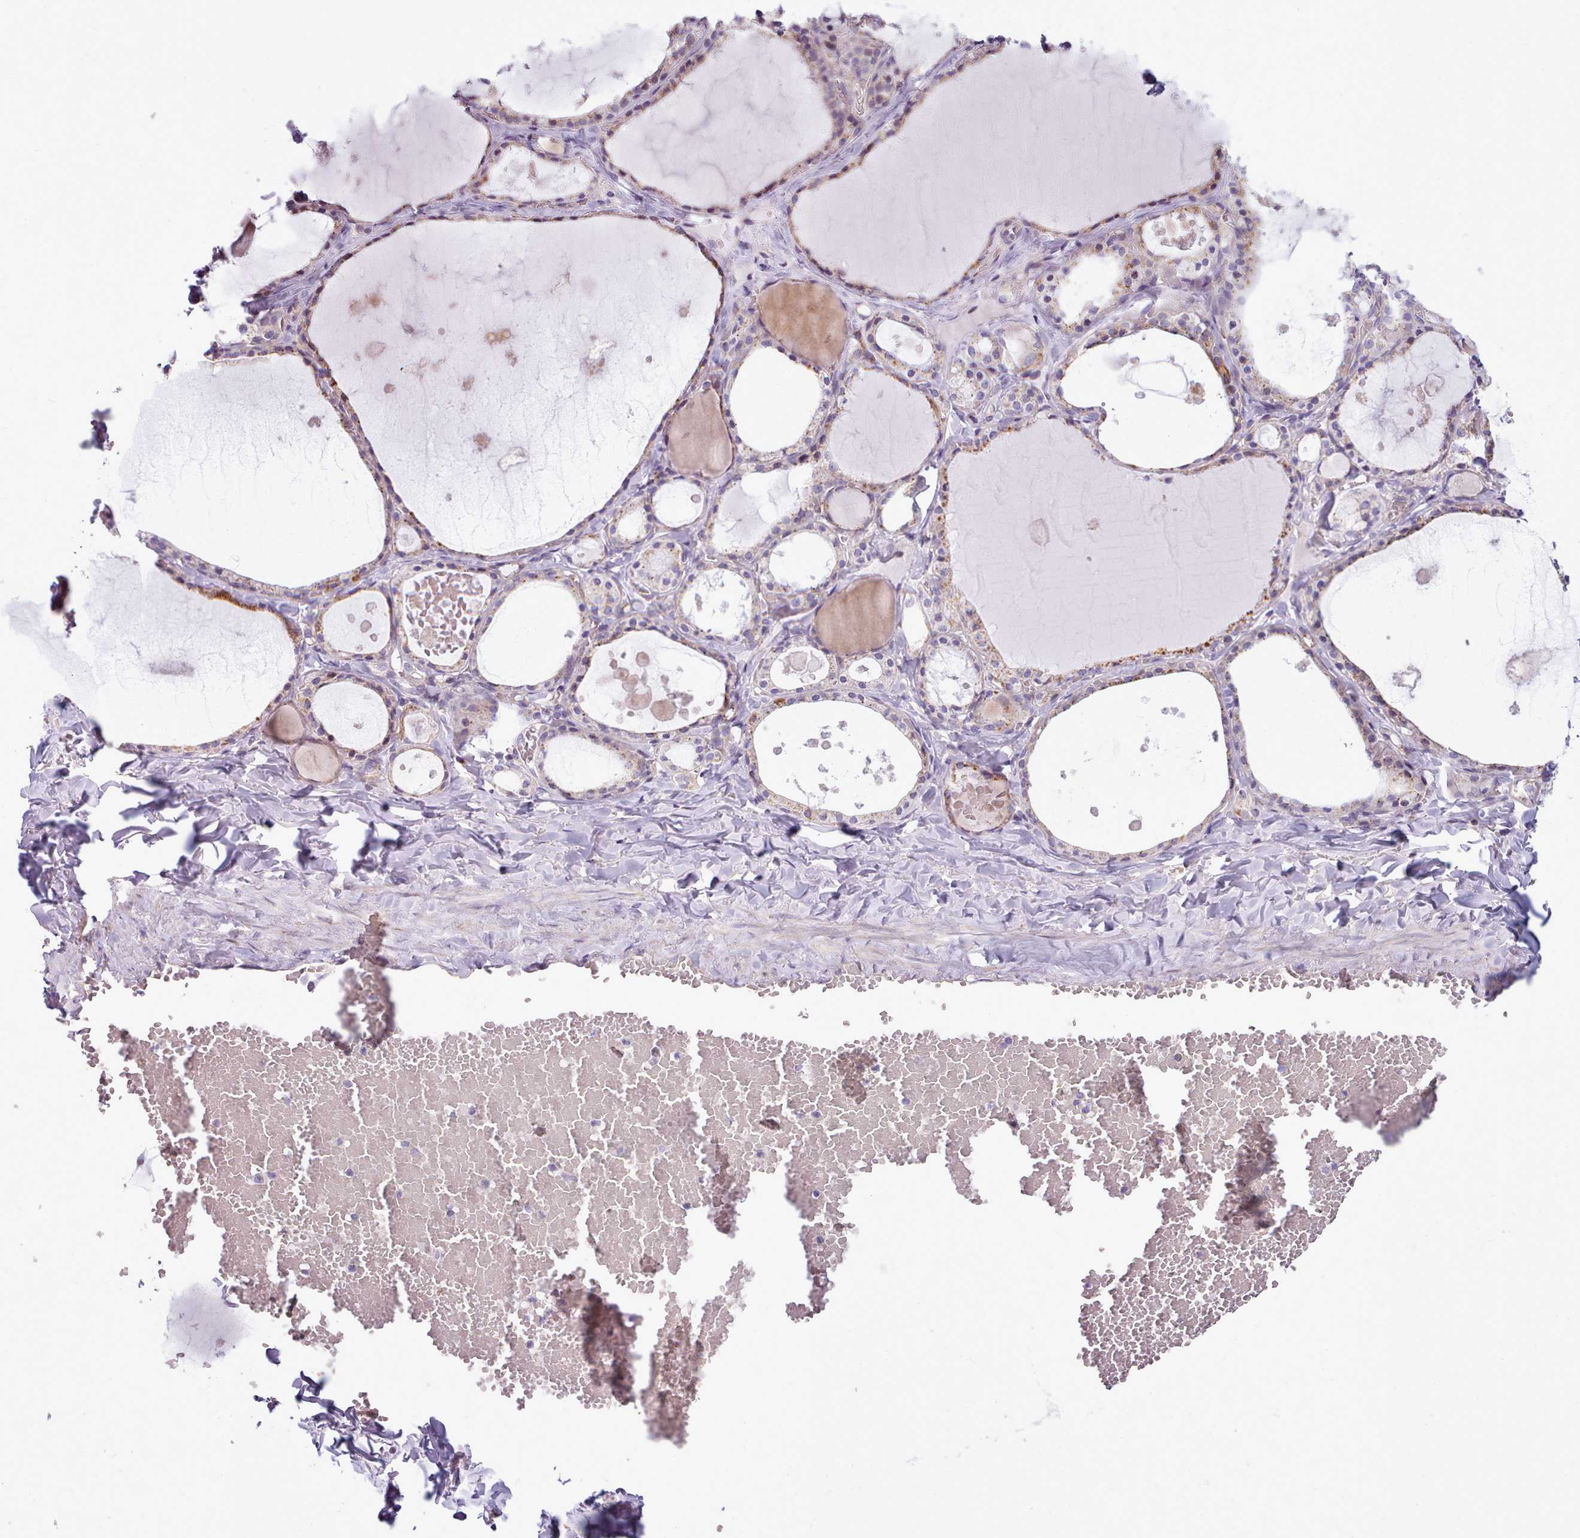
{"staining": {"intensity": "moderate", "quantity": ">75%", "location": "cytoplasmic/membranous"}, "tissue": "thyroid gland", "cell_type": "Glandular cells", "image_type": "normal", "snomed": [{"axis": "morphology", "description": "Normal tissue, NOS"}, {"axis": "topography", "description": "Thyroid gland"}], "caption": "Glandular cells exhibit medium levels of moderate cytoplasmic/membranous staining in approximately >75% of cells in unremarkable human thyroid gland.", "gene": "SLC52A3", "patient": {"sex": "male", "age": 56}}